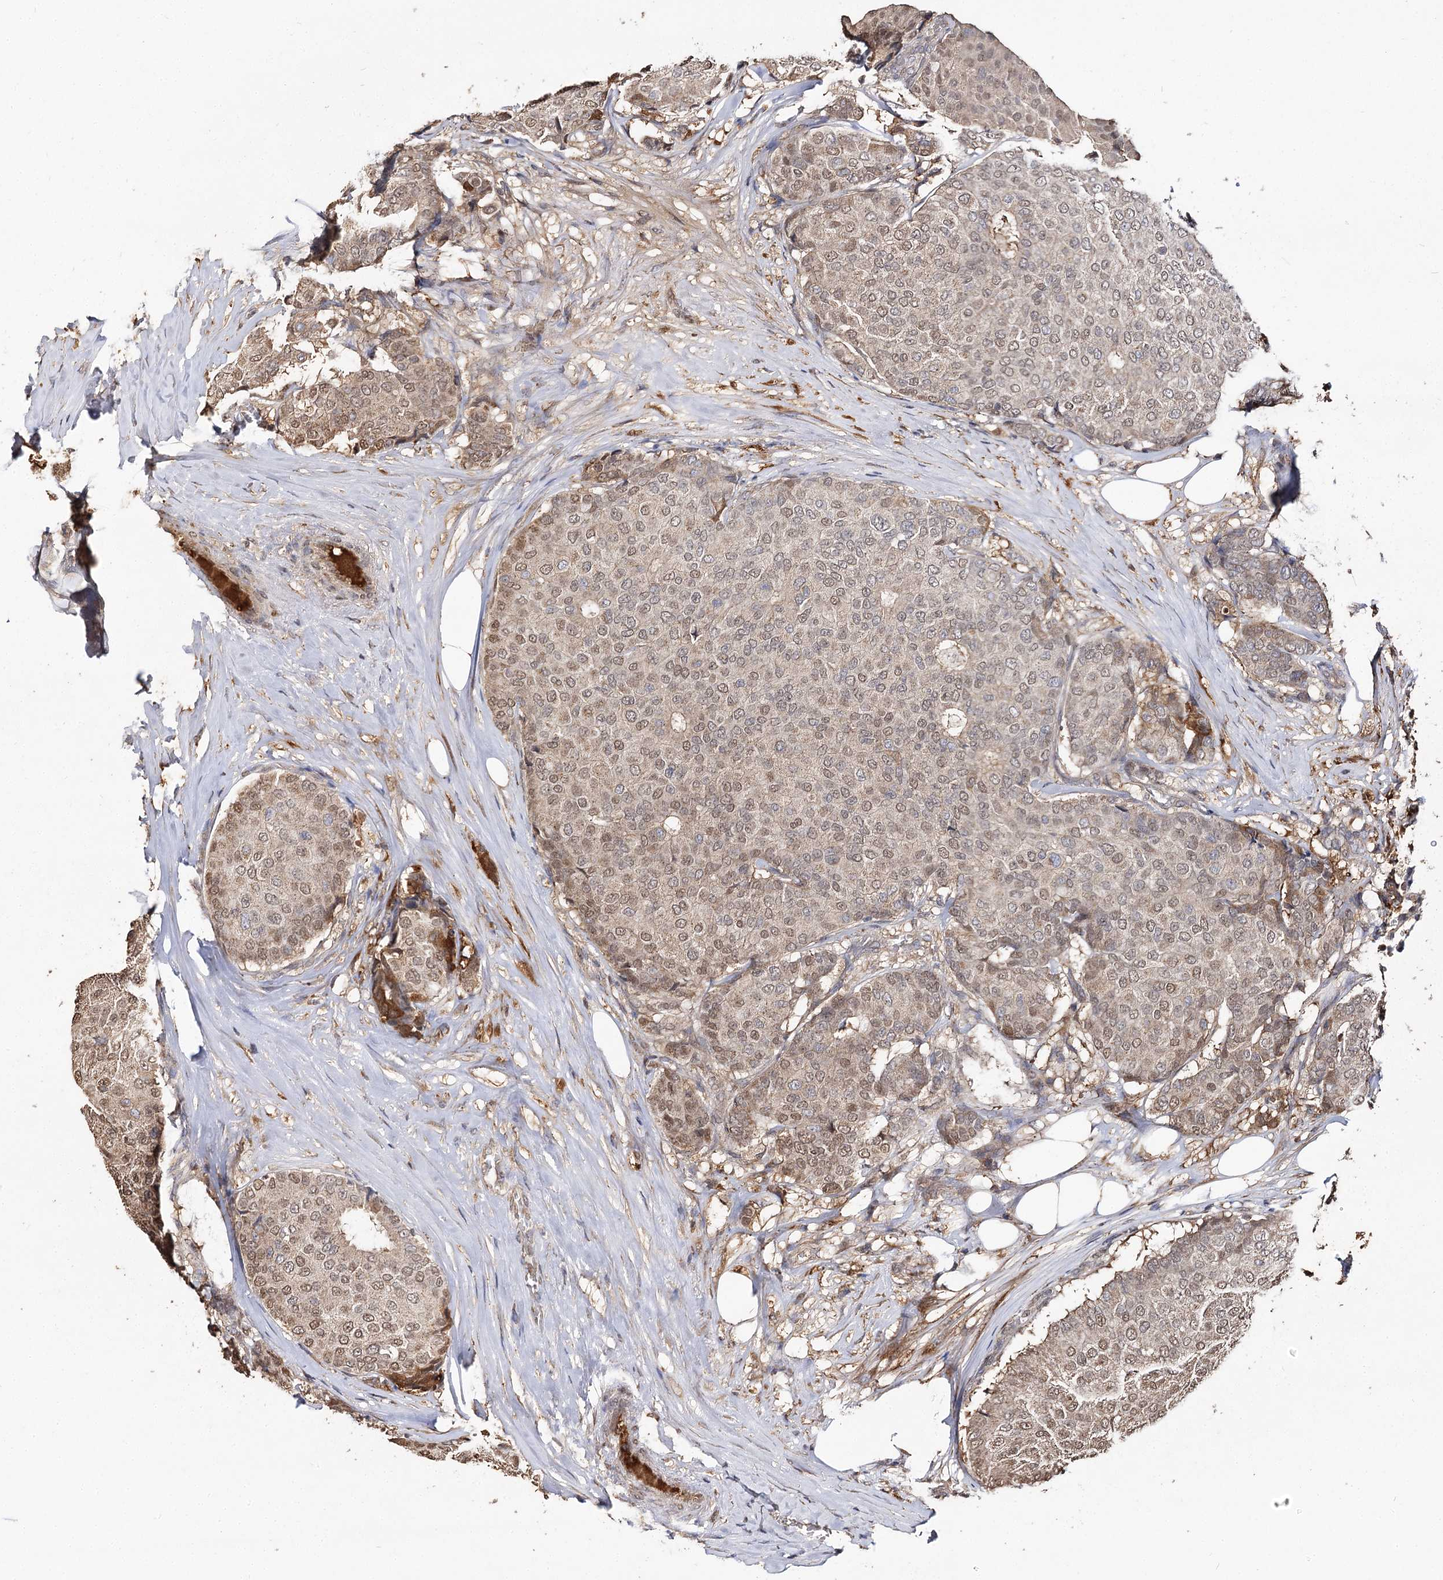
{"staining": {"intensity": "weak", "quantity": ">75%", "location": "cytoplasmic/membranous"}, "tissue": "breast cancer", "cell_type": "Tumor cells", "image_type": "cancer", "snomed": [{"axis": "morphology", "description": "Duct carcinoma"}, {"axis": "topography", "description": "Breast"}], "caption": "DAB immunohistochemical staining of human breast cancer demonstrates weak cytoplasmic/membranous protein staining in approximately >75% of tumor cells.", "gene": "ARL13A", "patient": {"sex": "female", "age": 75}}